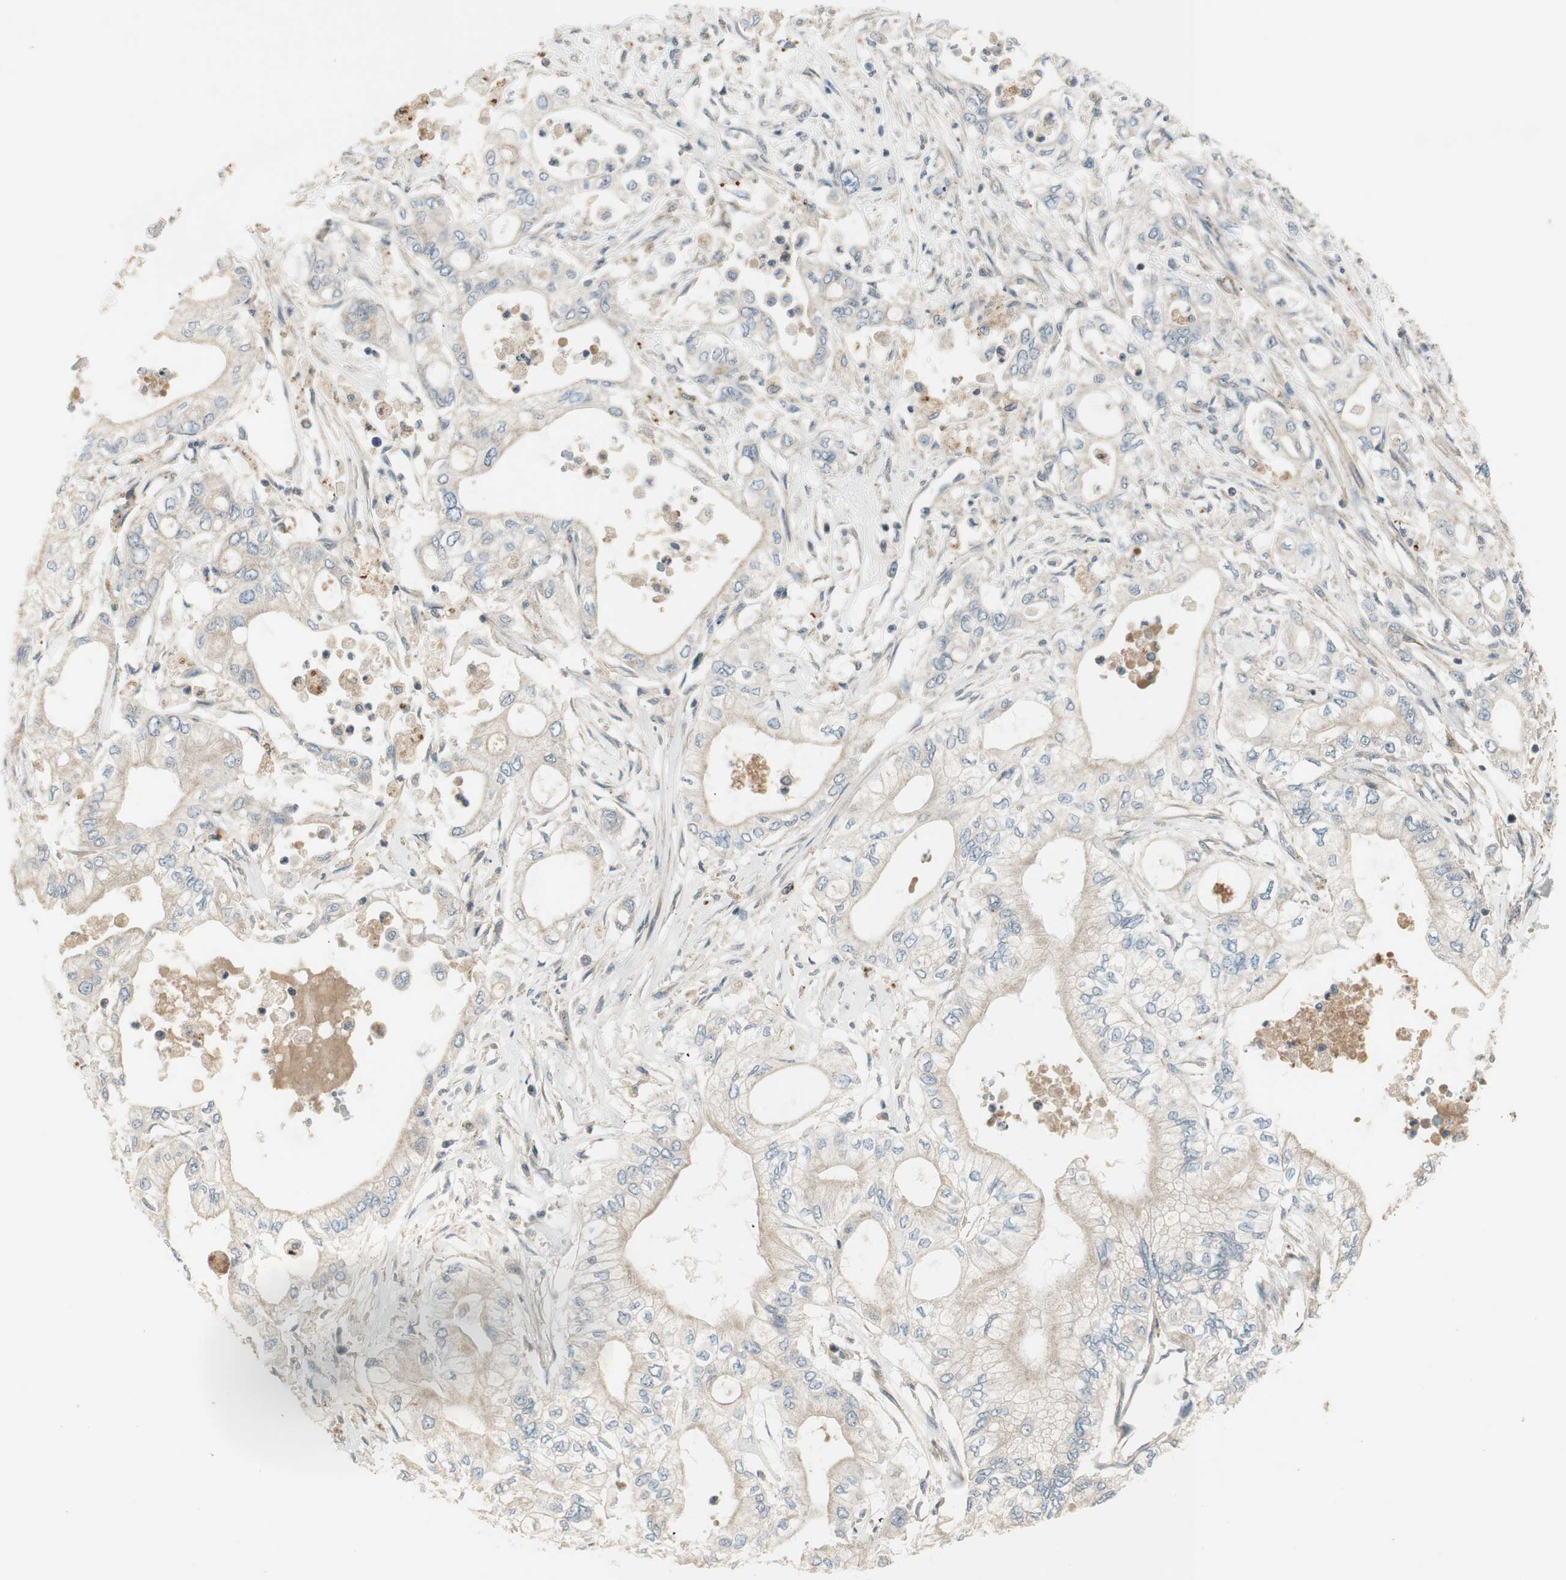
{"staining": {"intensity": "negative", "quantity": "none", "location": "none"}, "tissue": "pancreatic cancer", "cell_type": "Tumor cells", "image_type": "cancer", "snomed": [{"axis": "morphology", "description": "Adenocarcinoma, NOS"}, {"axis": "topography", "description": "Pancreas"}], "caption": "Micrograph shows no significant protein expression in tumor cells of pancreatic cancer (adenocarcinoma).", "gene": "SFRP1", "patient": {"sex": "male", "age": 79}}